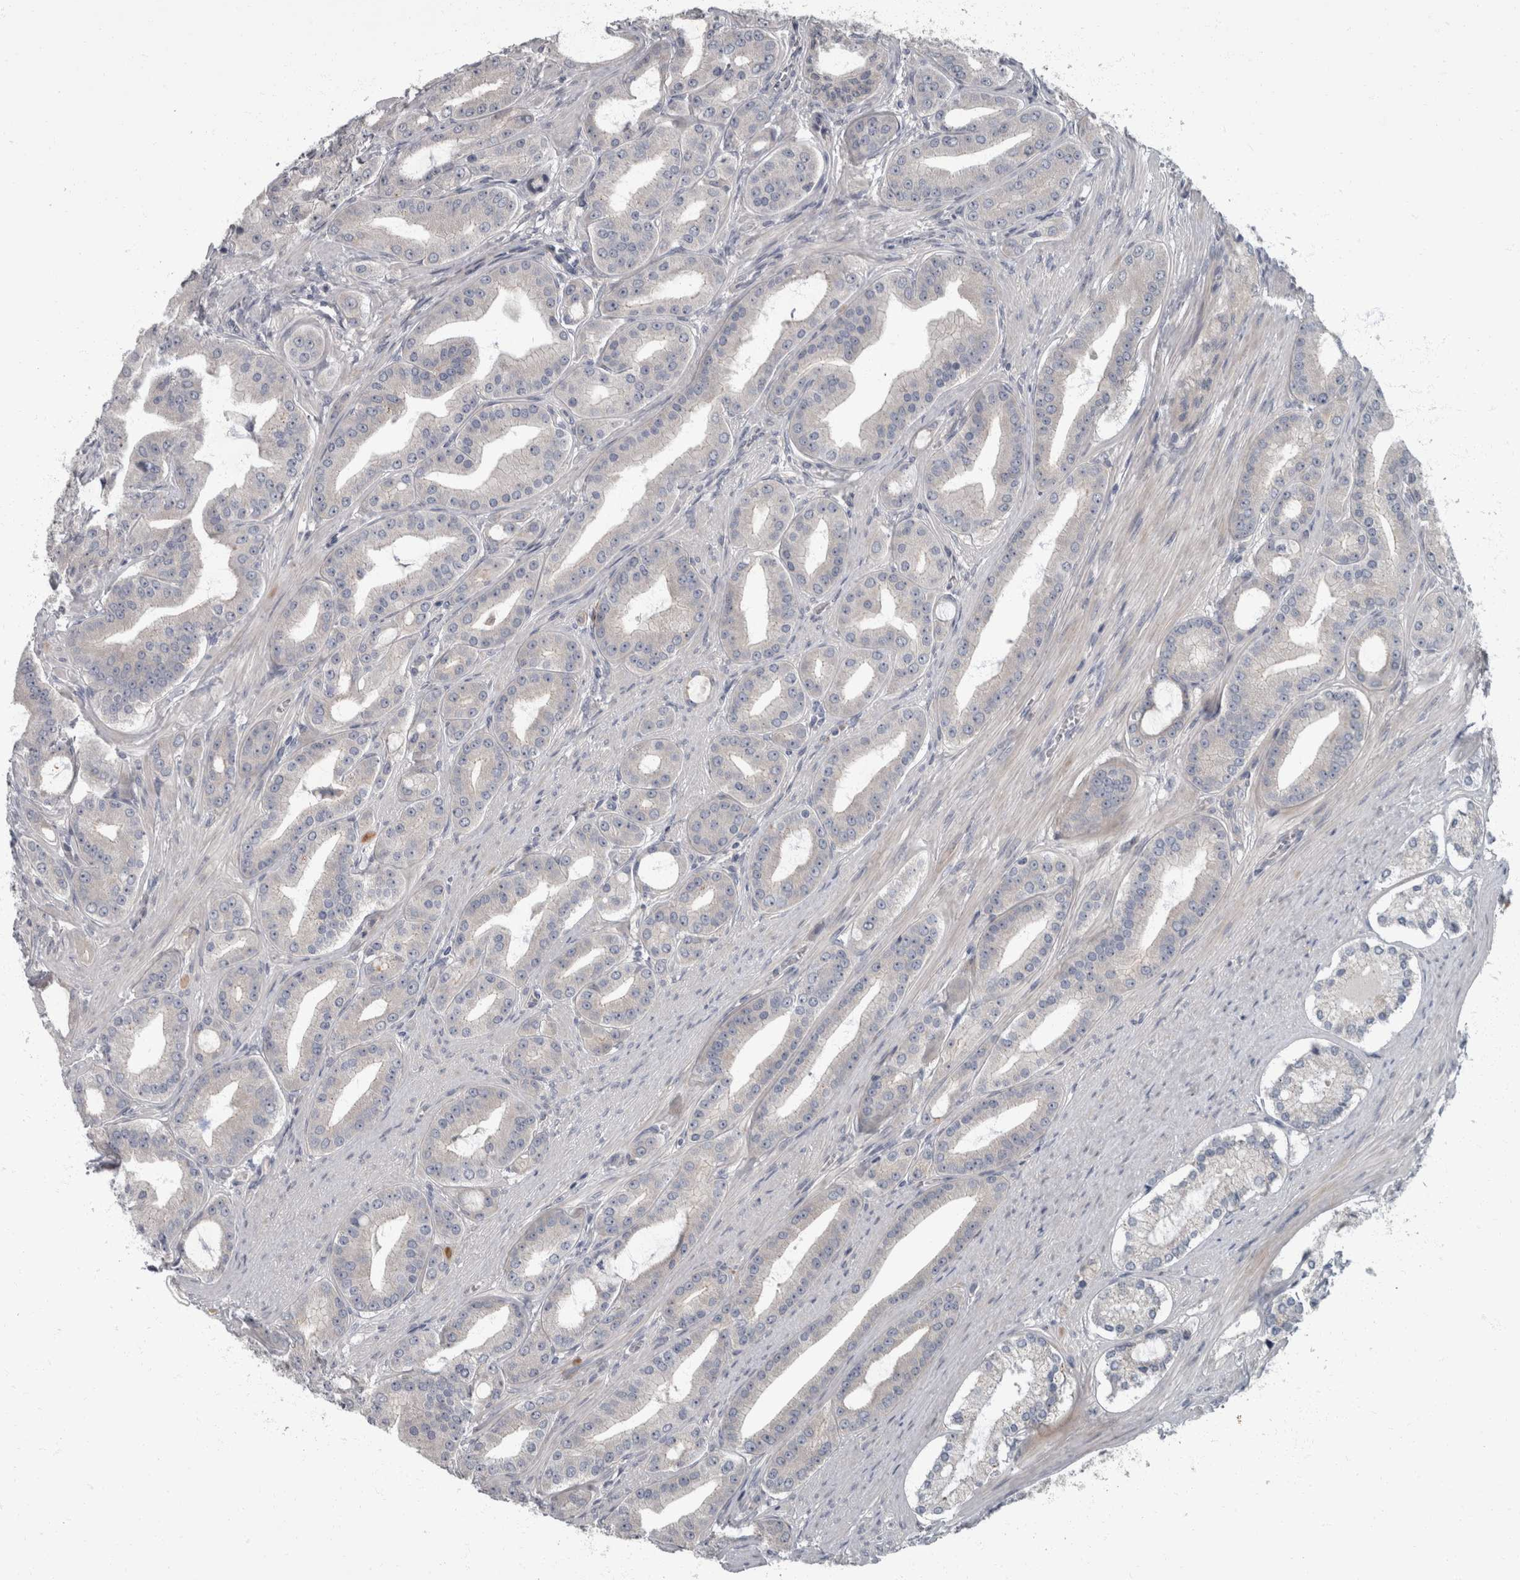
{"staining": {"intensity": "negative", "quantity": "none", "location": "none"}, "tissue": "prostate cancer", "cell_type": "Tumor cells", "image_type": "cancer", "snomed": [{"axis": "morphology", "description": "Adenocarcinoma, High grade"}, {"axis": "topography", "description": "Prostate"}], "caption": "Photomicrograph shows no significant protein positivity in tumor cells of prostate cancer.", "gene": "CDC42BPG", "patient": {"sex": "male", "age": 60}}